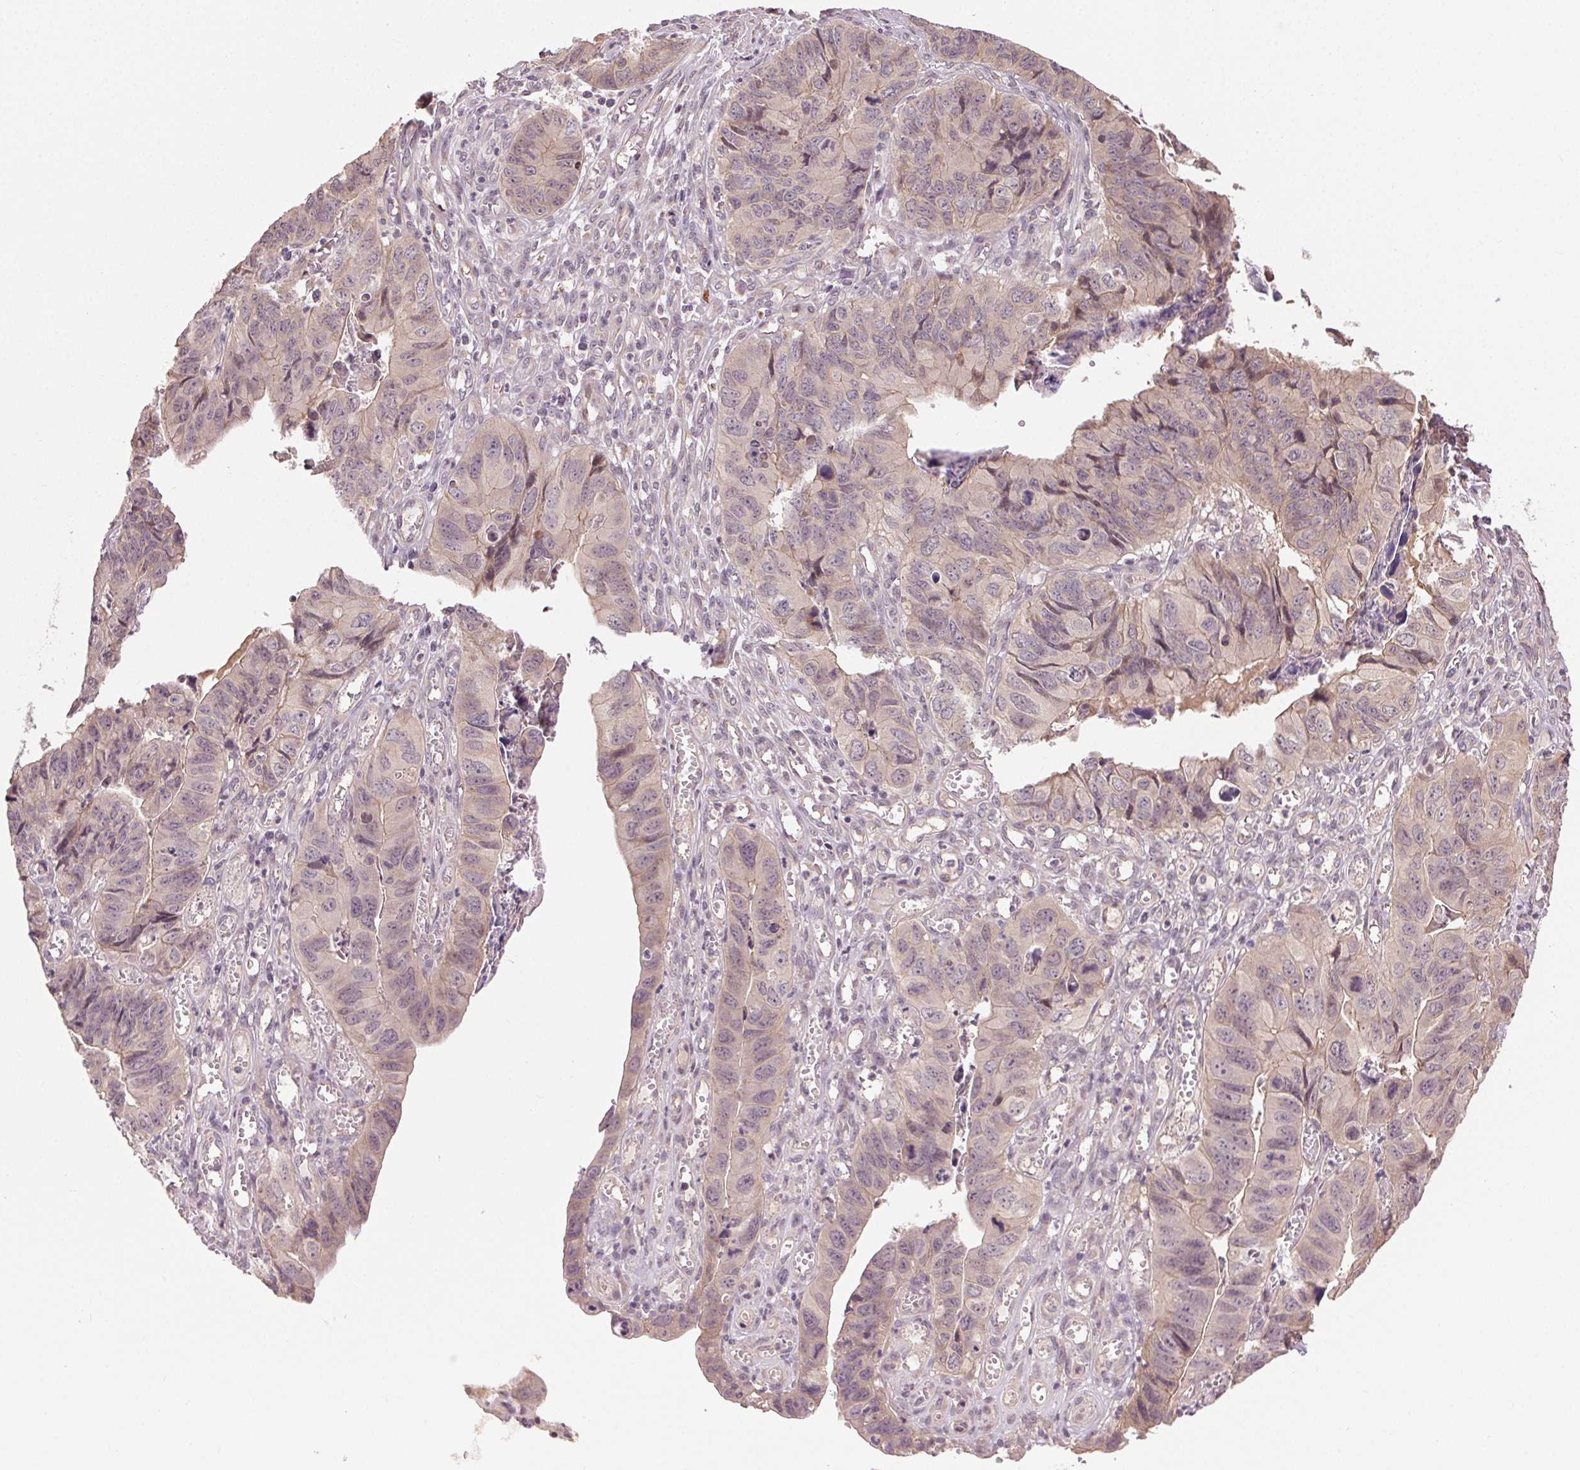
{"staining": {"intensity": "weak", "quantity": "25%-75%", "location": "cytoplasmic/membranous"}, "tissue": "stomach cancer", "cell_type": "Tumor cells", "image_type": "cancer", "snomed": [{"axis": "morphology", "description": "Adenocarcinoma, NOS"}, {"axis": "topography", "description": "Stomach, lower"}], "caption": "A brown stain highlights weak cytoplasmic/membranous positivity of a protein in stomach cancer tumor cells.", "gene": "ATP1B3", "patient": {"sex": "male", "age": 77}}